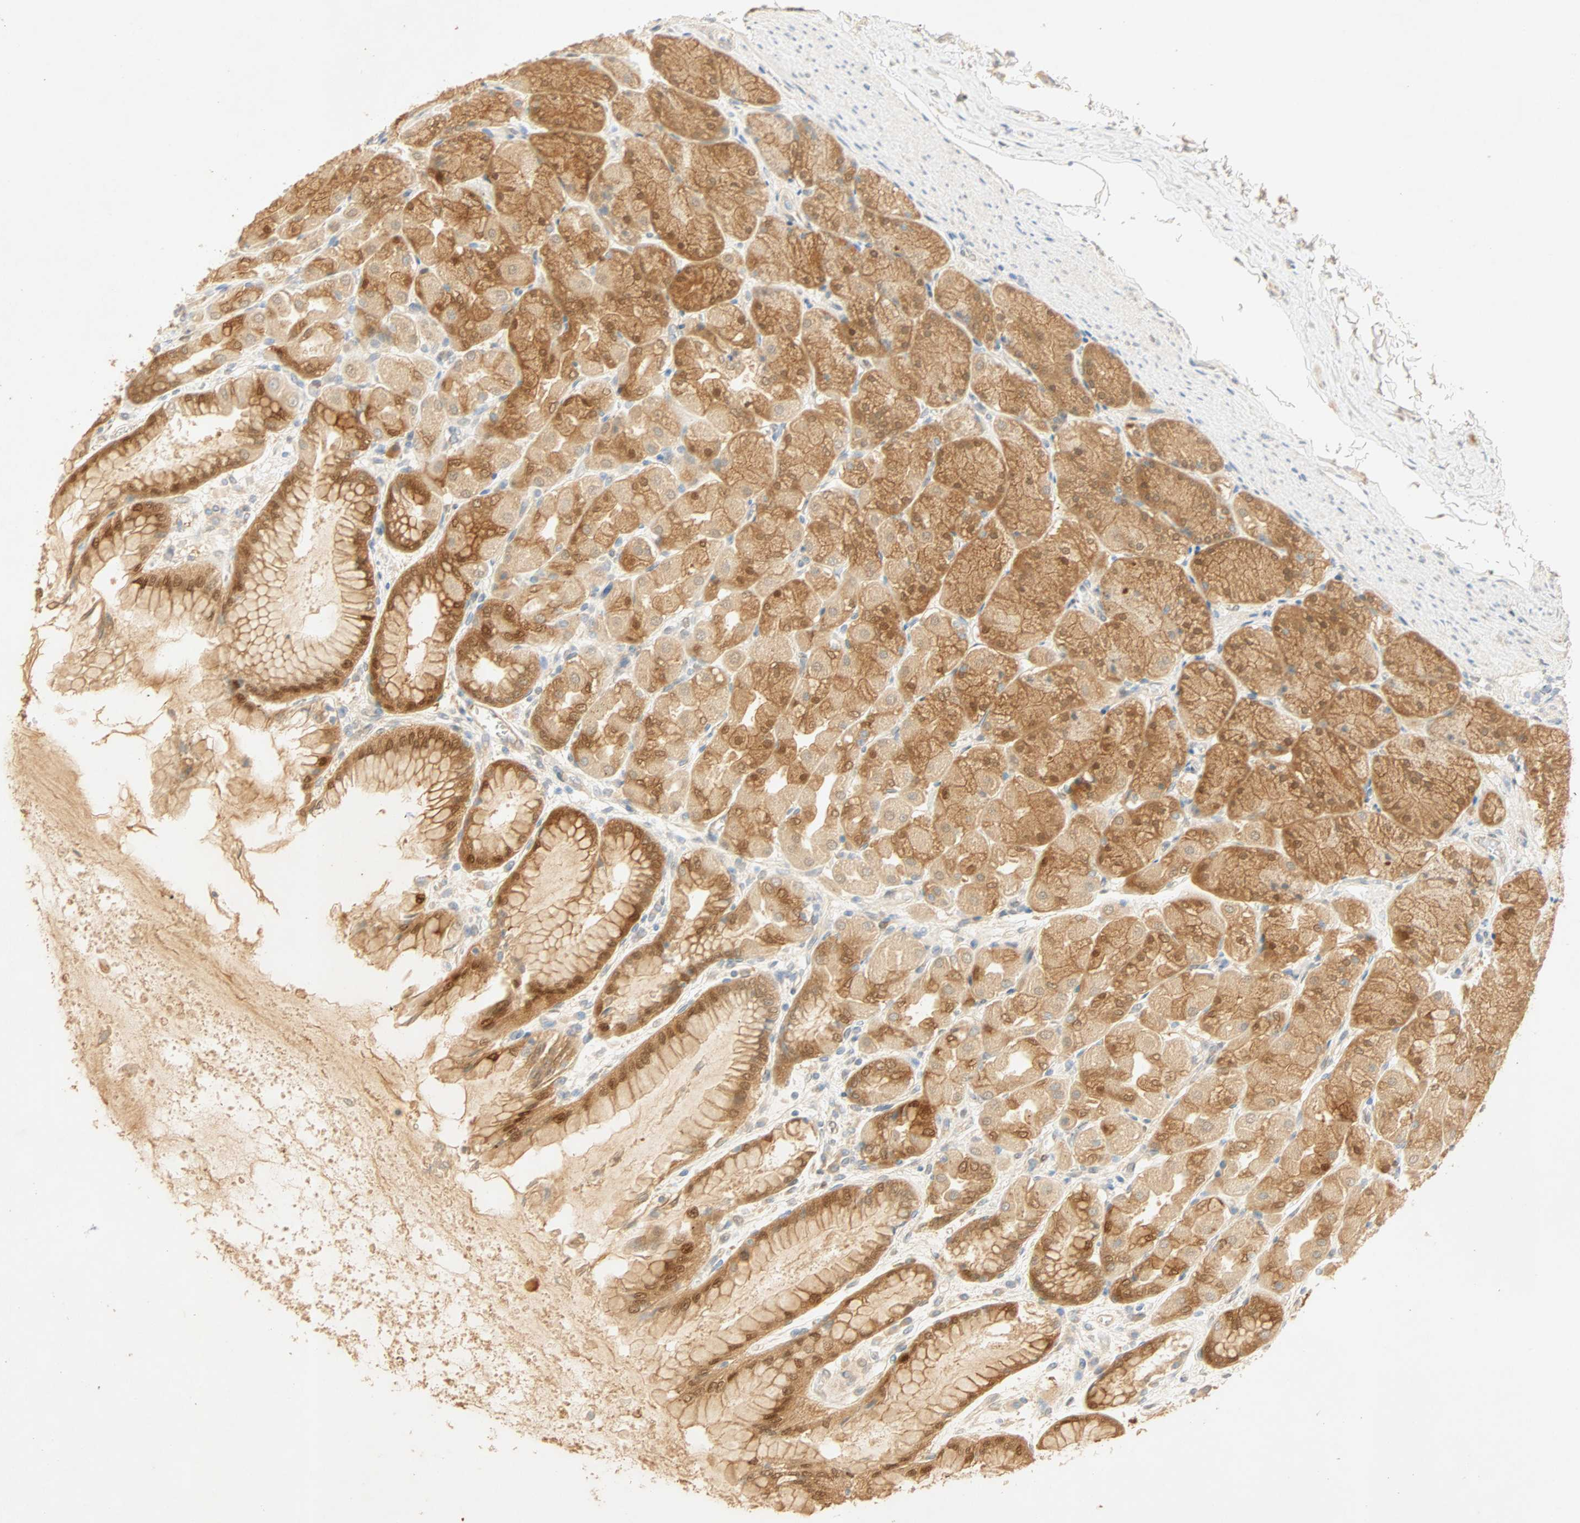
{"staining": {"intensity": "strong", "quantity": ">75%", "location": "cytoplasmic/membranous"}, "tissue": "stomach", "cell_type": "Glandular cells", "image_type": "normal", "snomed": [{"axis": "morphology", "description": "Normal tissue, NOS"}, {"axis": "topography", "description": "Stomach, upper"}], "caption": "Stomach was stained to show a protein in brown. There is high levels of strong cytoplasmic/membranous staining in about >75% of glandular cells. (DAB IHC with brightfield microscopy, high magnification).", "gene": "SELENBP1", "patient": {"sex": "female", "age": 56}}